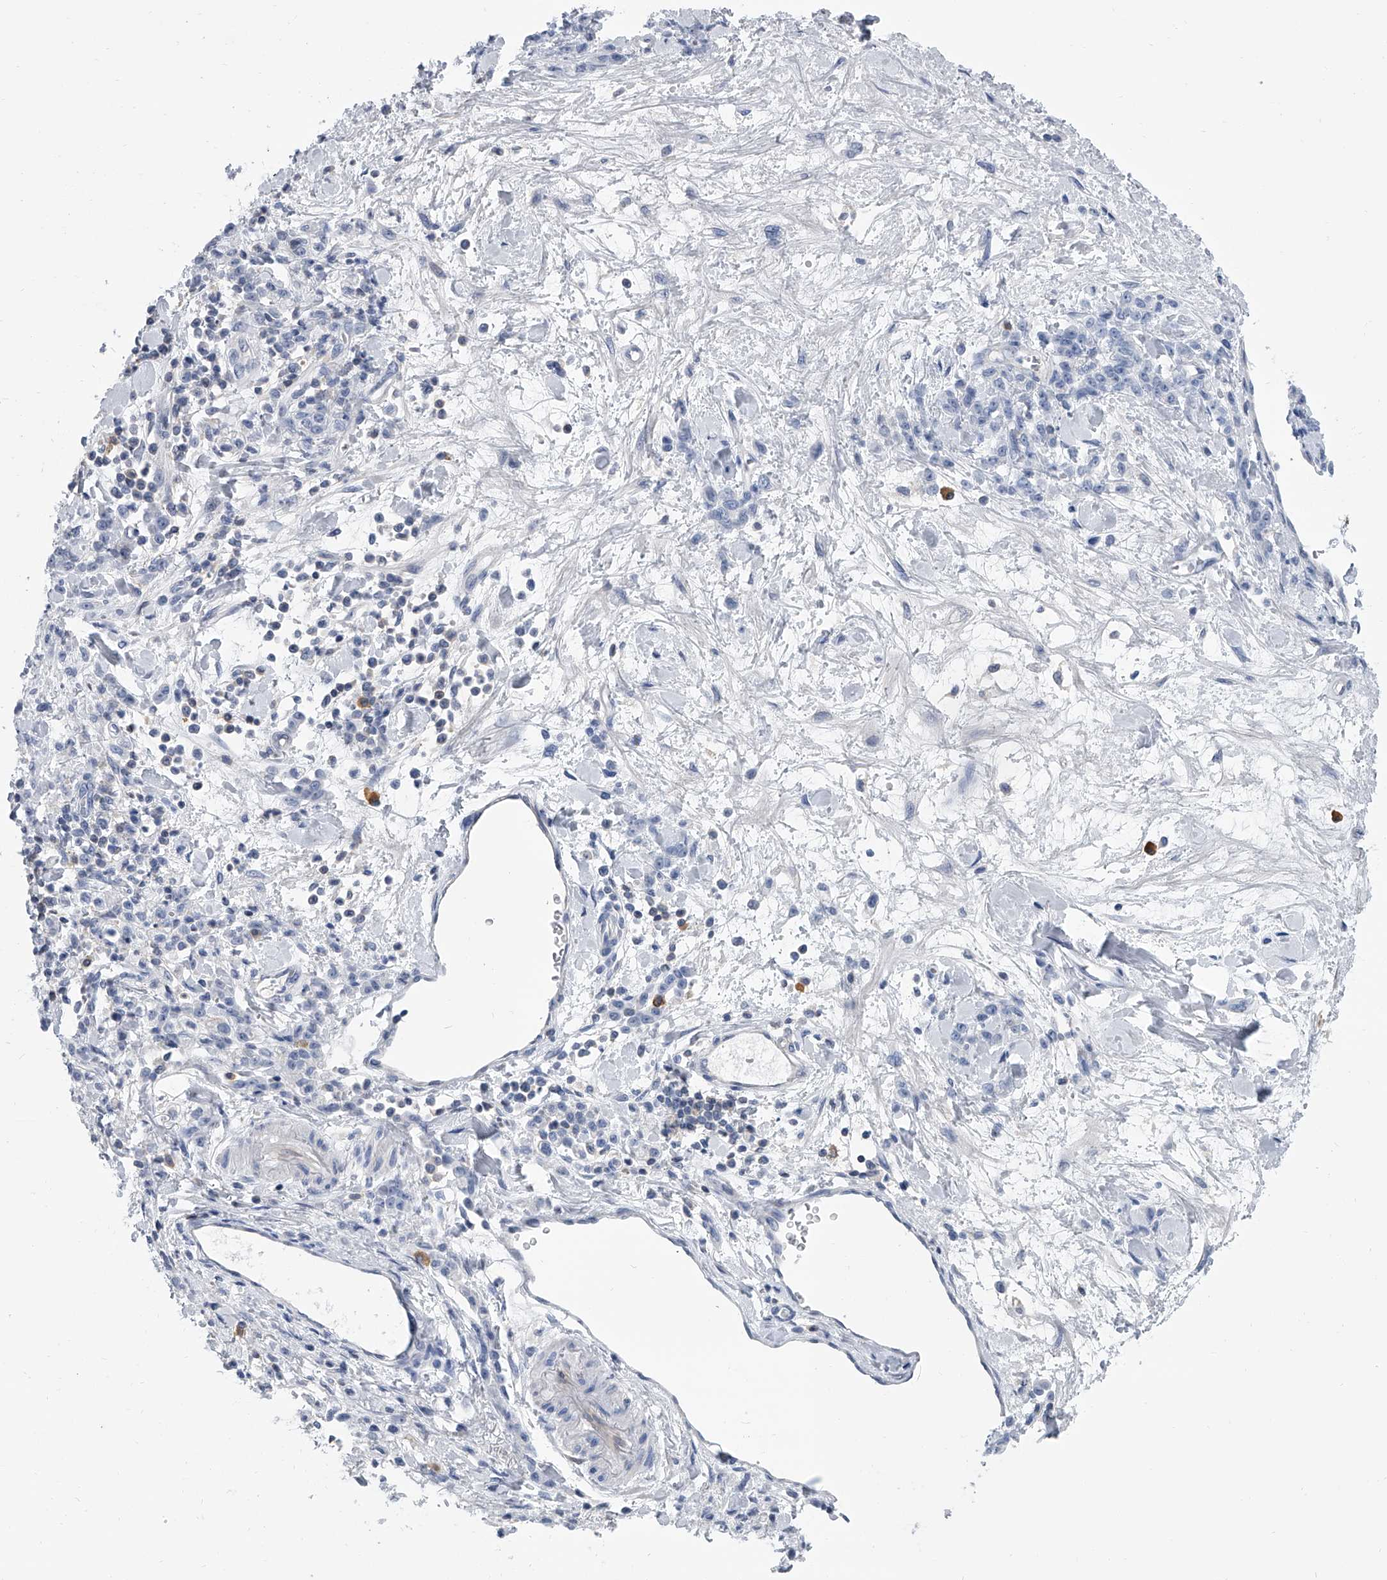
{"staining": {"intensity": "negative", "quantity": "none", "location": "none"}, "tissue": "stomach cancer", "cell_type": "Tumor cells", "image_type": "cancer", "snomed": [{"axis": "morphology", "description": "Normal tissue, NOS"}, {"axis": "morphology", "description": "Adenocarcinoma, NOS"}, {"axis": "topography", "description": "Stomach"}], "caption": "High magnification brightfield microscopy of adenocarcinoma (stomach) stained with DAB (brown) and counterstained with hematoxylin (blue): tumor cells show no significant staining.", "gene": "SERPINB9", "patient": {"sex": "male", "age": 82}}